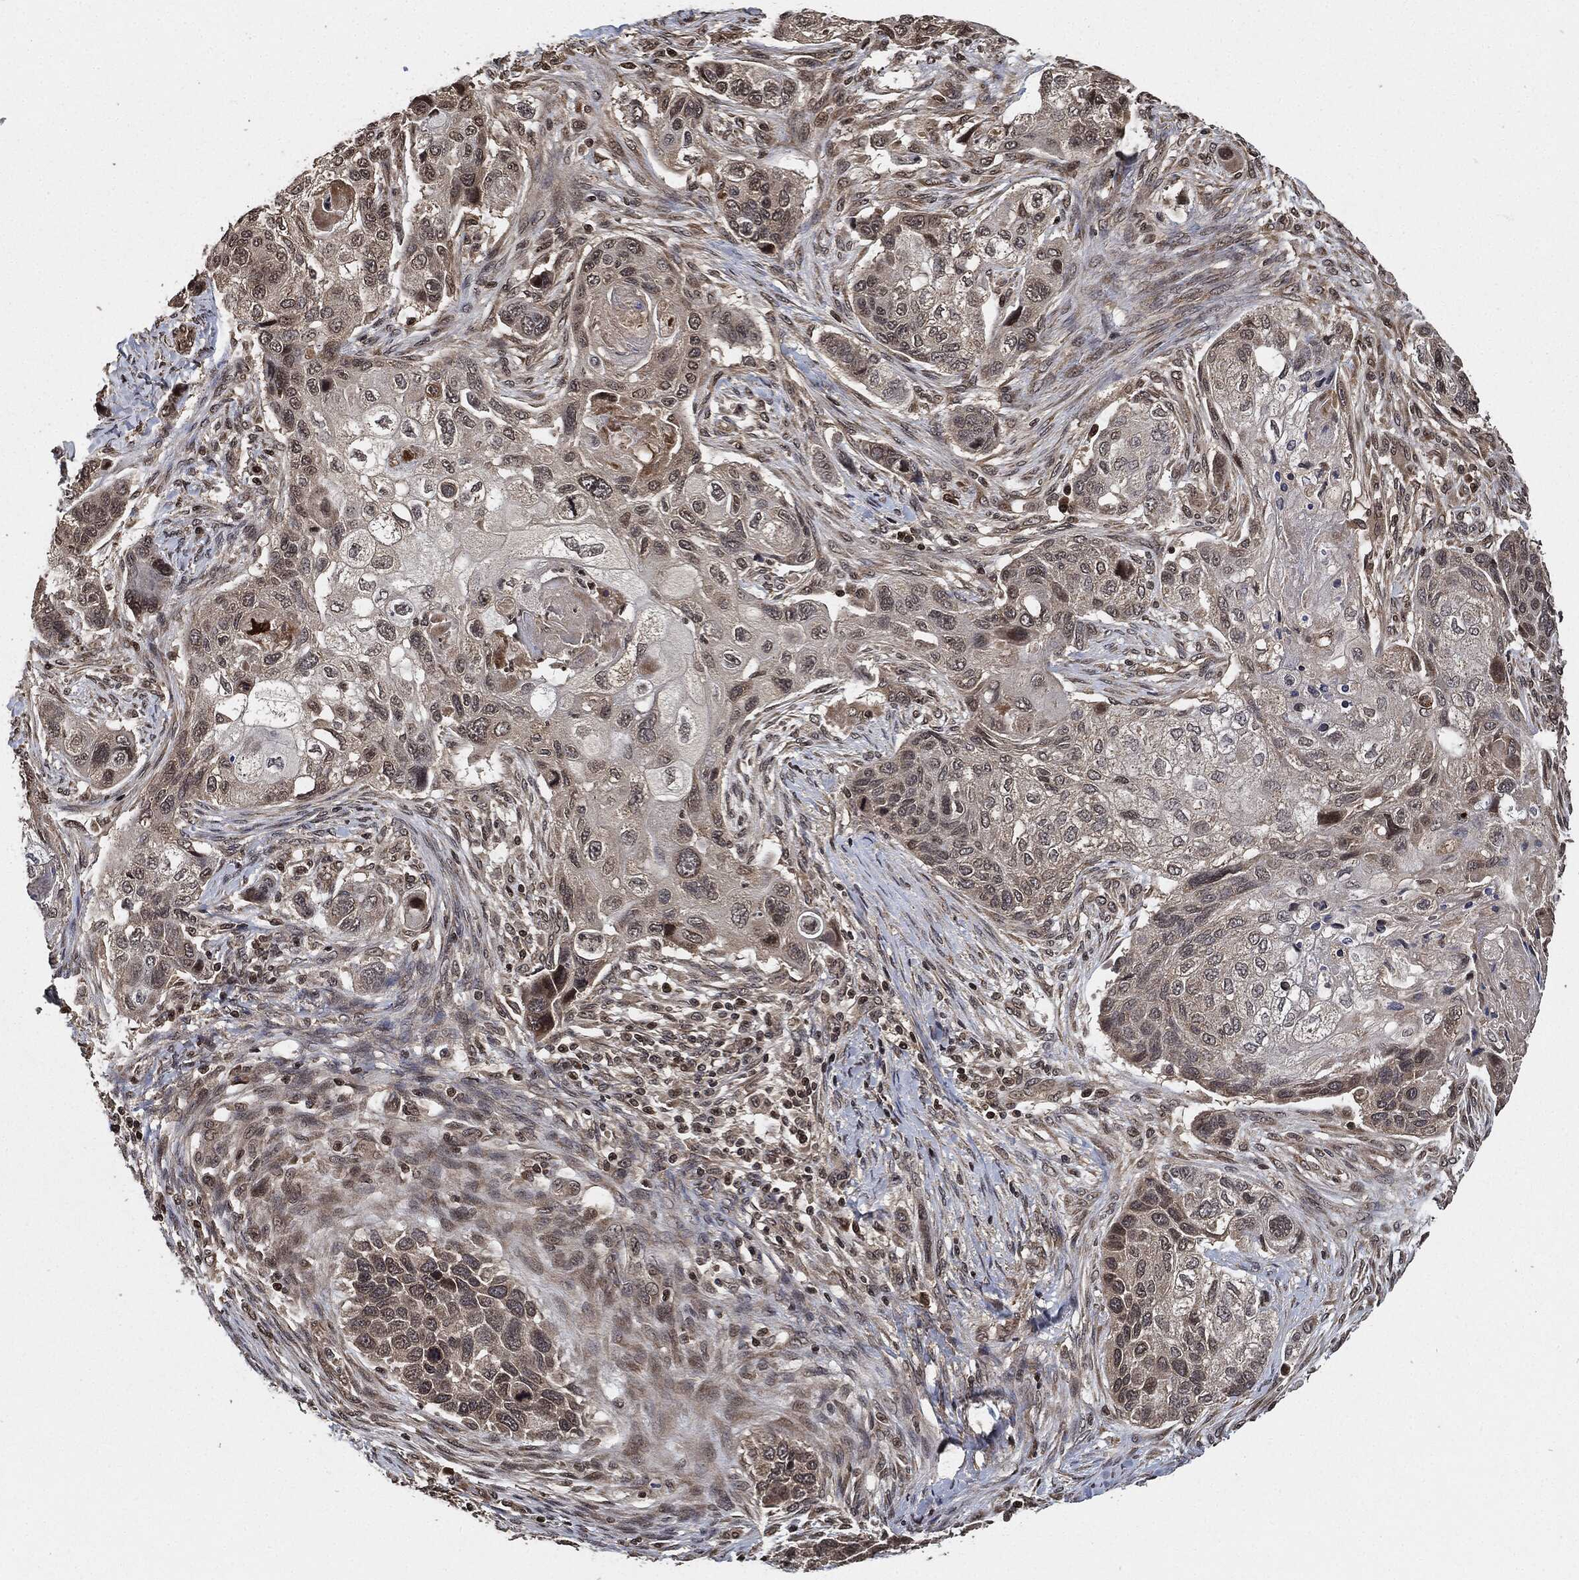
{"staining": {"intensity": "negative", "quantity": "none", "location": "none"}, "tissue": "lung cancer", "cell_type": "Tumor cells", "image_type": "cancer", "snomed": [{"axis": "morphology", "description": "Normal tissue, NOS"}, {"axis": "morphology", "description": "Squamous cell carcinoma, NOS"}, {"axis": "topography", "description": "Bronchus"}, {"axis": "topography", "description": "Lung"}], "caption": "The photomicrograph displays no staining of tumor cells in lung cancer.", "gene": "PDK1", "patient": {"sex": "male", "age": 69}}